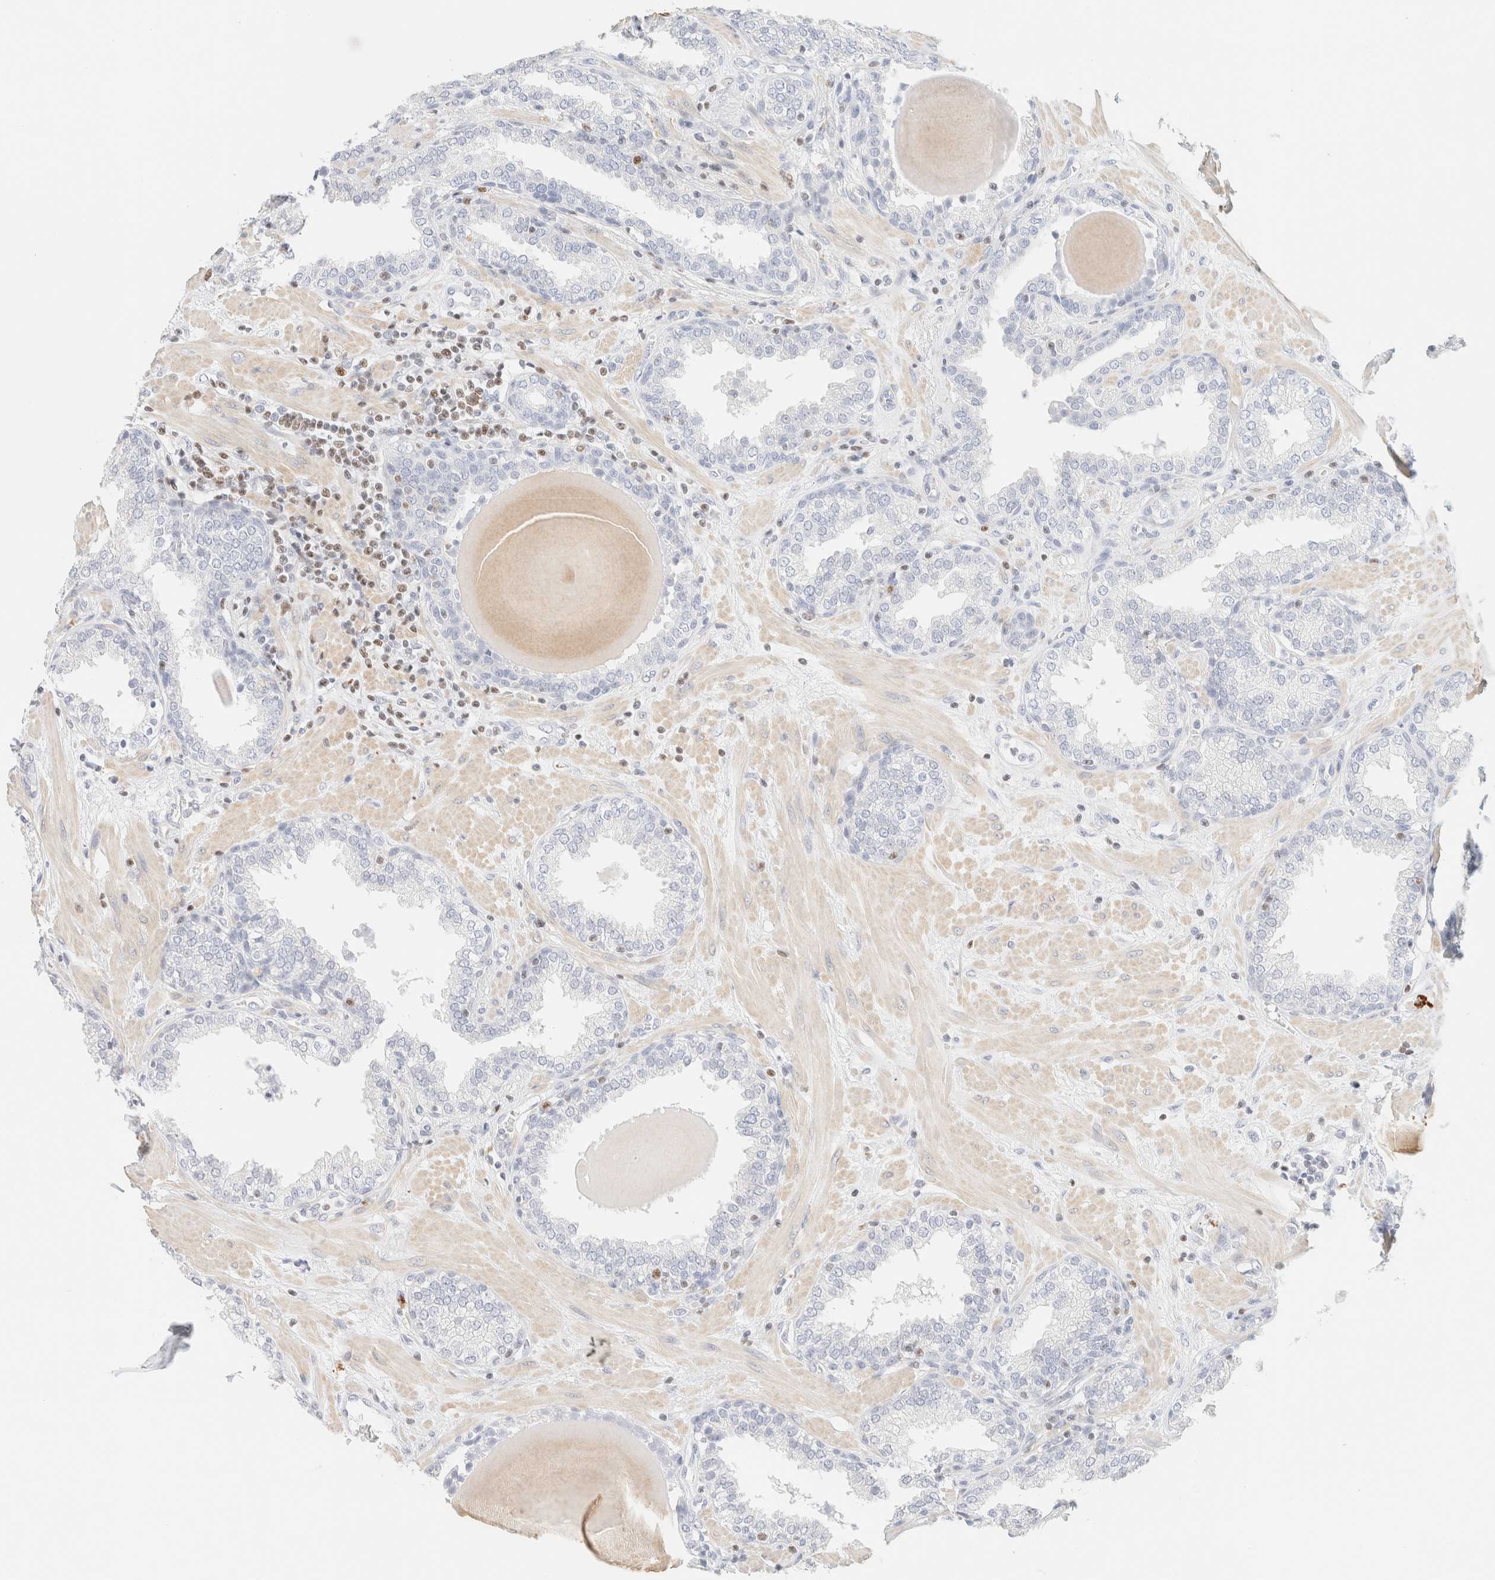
{"staining": {"intensity": "negative", "quantity": "none", "location": "none"}, "tissue": "prostate", "cell_type": "Glandular cells", "image_type": "normal", "snomed": [{"axis": "morphology", "description": "Normal tissue, NOS"}, {"axis": "topography", "description": "Prostate"}], "caption": "This is a micrograph of IHC staining of unremarkable prostate, which shows no positivity in glandular cells.", "gene": "IKZF3", "patient": {"sex": "male", "age": 51}}